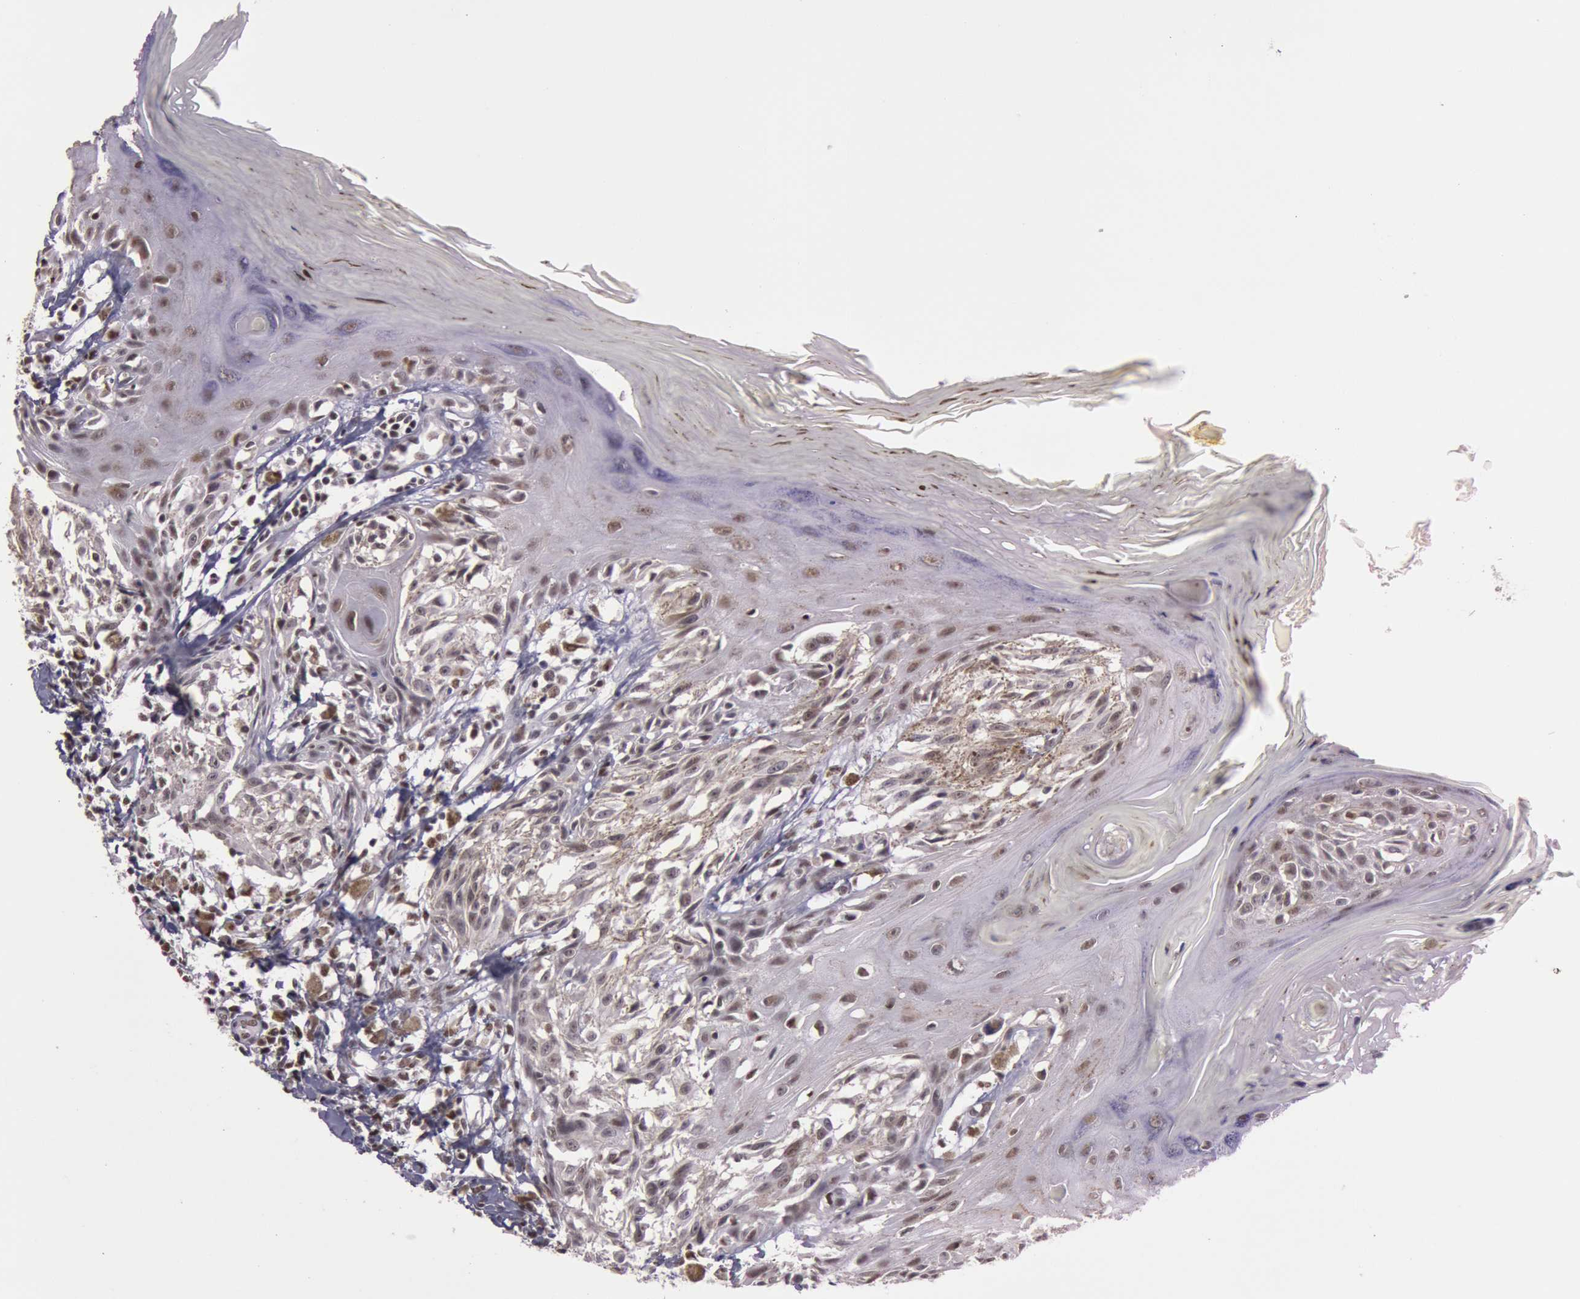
{"staining": {"intensity": "weak", "quantity": "<25%", "location": "nuclear"}, "tissue": "melanoma", "cell_type": "Tumor cells", "image_type": "cancer", "snomed": [{"axis": "morphology", "description": "Malignant melanoma, NOS"}, {"axis": "topography", "description": "Skin"}], "caption": "Immunohistochemical staining of malignant melanoma demonstrates no significant expression in tumor cells.", "gene": "TASL", "patient": {"sex": "female", "age": 77}}